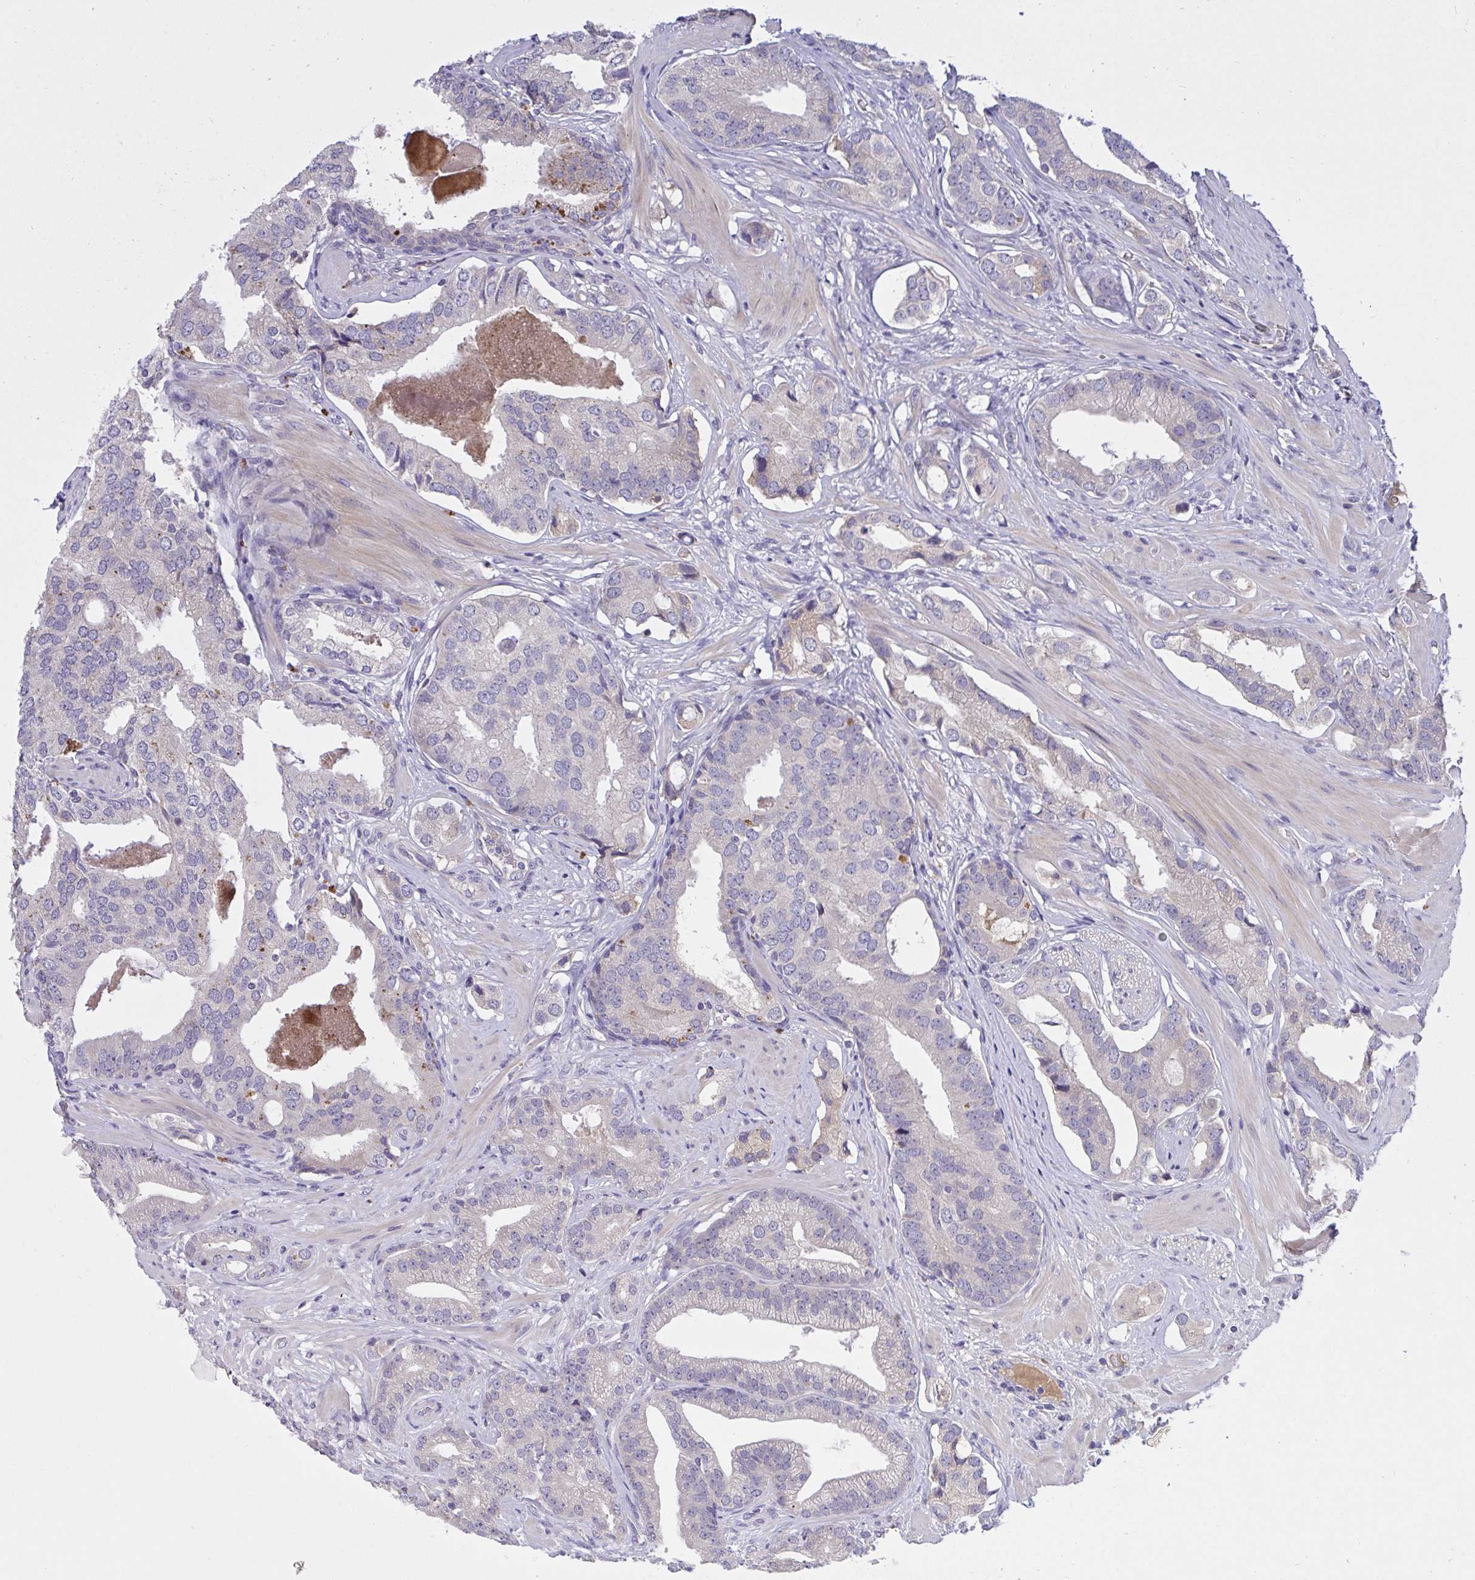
{"staining": {"intensity": "negative", "quantity": "none", "location": "none"}, "tissue": "prostate cancer", "cell_type": "Tumor cells", "image_type": "cancer", "snomed": [{"axis": "morphology", "description": "Adenocarcinoma, Low grade"}, {"axis": "topography", "description": "Prostate"}], "caption": "This micrograph is of prostate cancer stained with immunohistochemistry (IHC) to label a protein in brown with the nuclei are counter-stained blue. There is no positivity in tumor cells.", "gene": "ZNF581", "patient": {"sex": "male", "age": 61}}